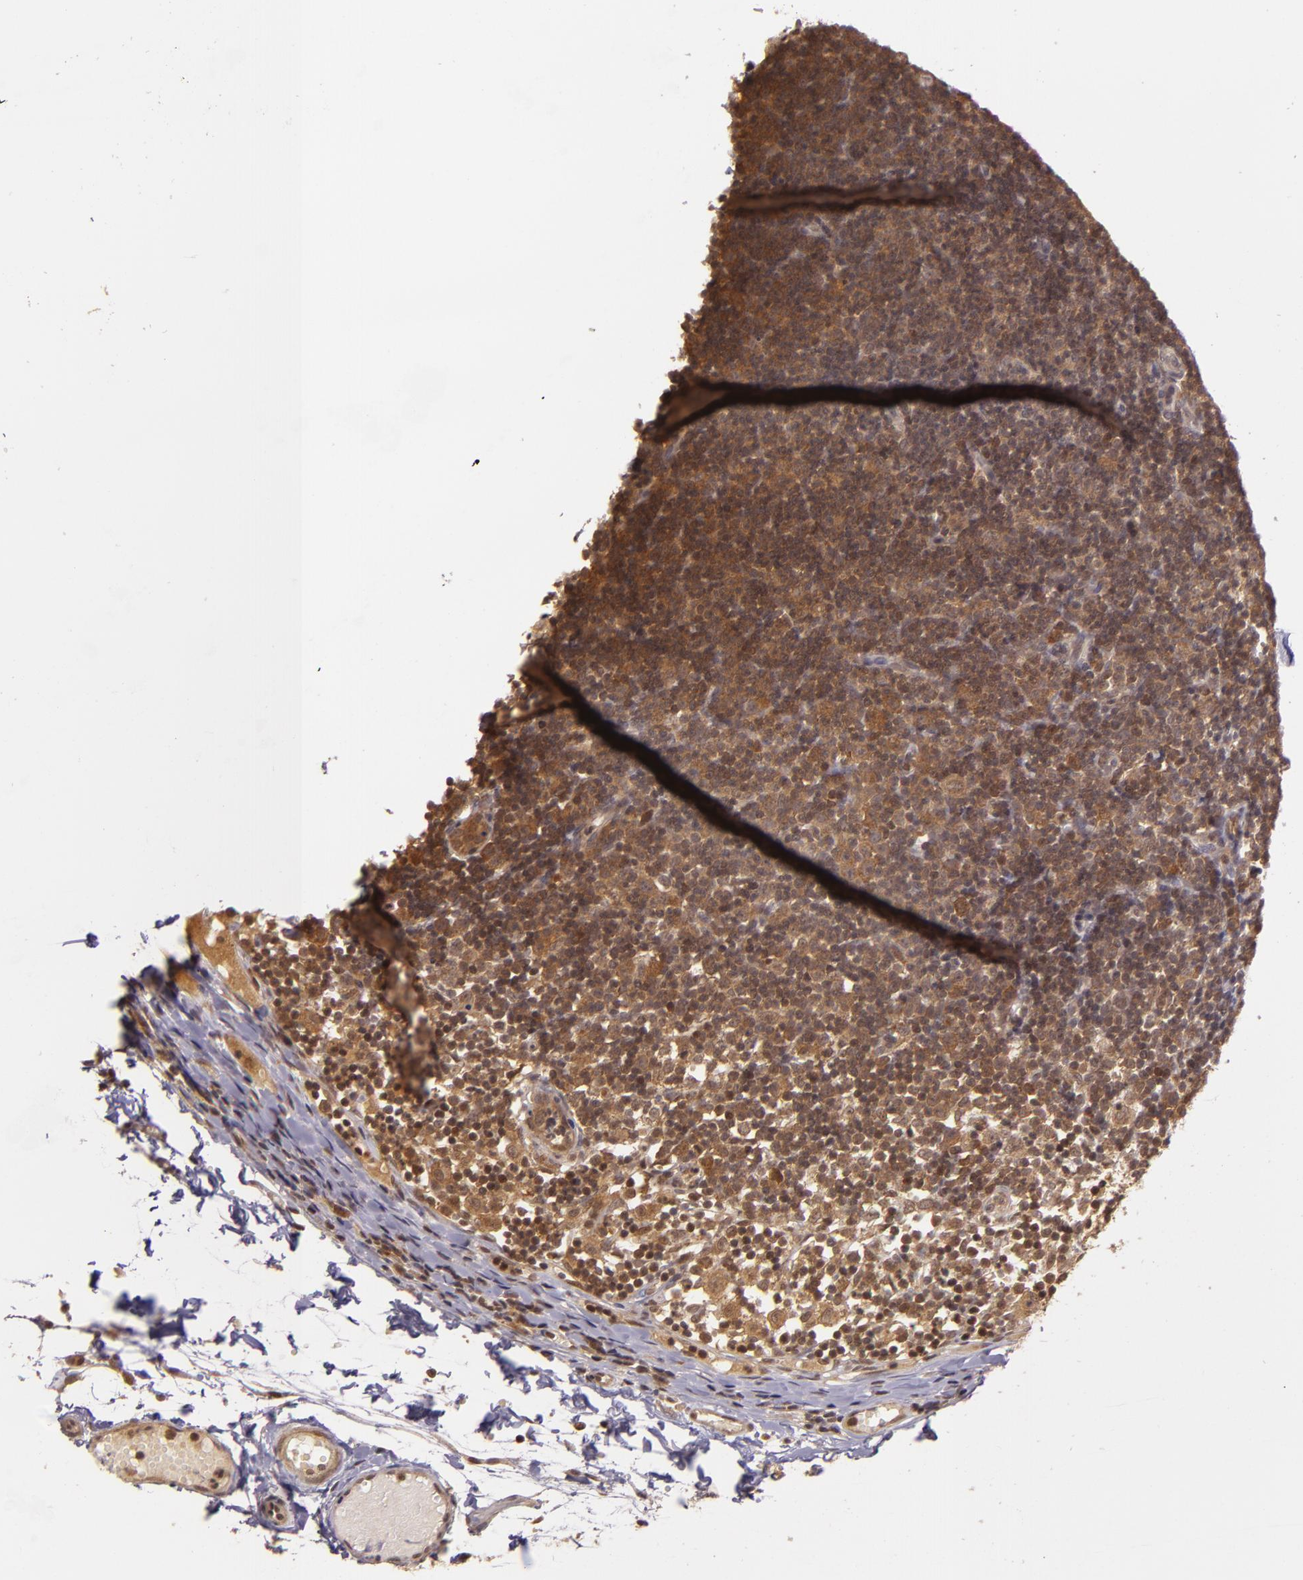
{"staining": {"intensity": "moderate", "quantity": ">75%", "location": "cytoplasmic/membranous"}, "tissue": "lymph node", "cell_type": "Germinal center cells", "image_type": "normal", "snomed": [{"axis": "morphology", "description": "Normal tissue, NOS"}, {"axis": "morphology", "description": "Inflammation, NOS"}, {"axis": "topography", "description": "Lymph node"}, {"axis": "topography", "description": "Salivary gland"}], "caption": "Protein expression analysis of unremarkable human lymph node reveals moderate cytoplasmic/membranous positivity in about >75% of germinal center cells.", "gene": "TXNRD2", "patient": {"sex": "male", "age": 3}}